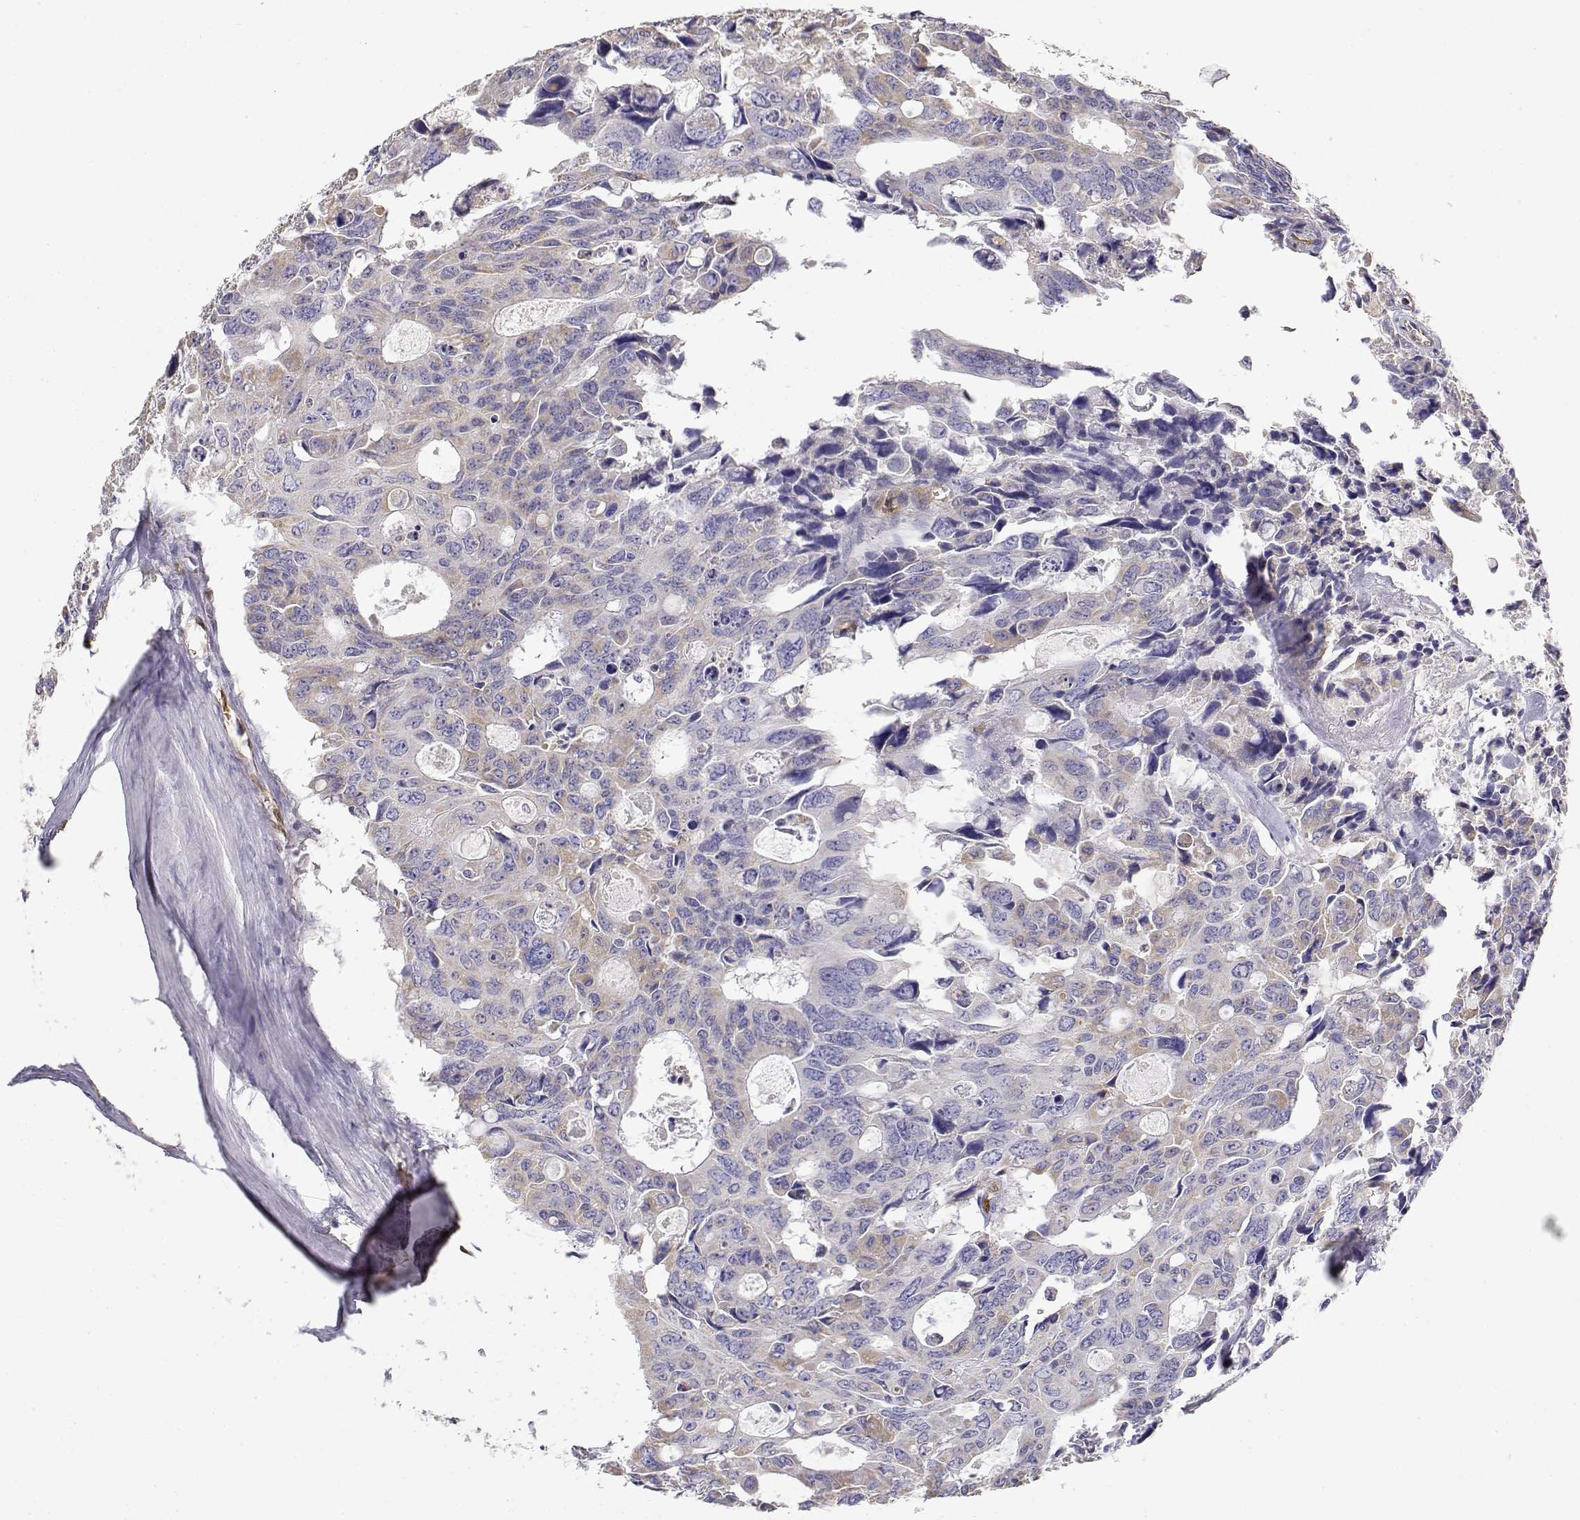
{"staining": {"intensity": "weak", "quantity": "25%-75%", "location": "cytoplasmic/membranous"}, "tissue": "colorectal cancer", "cell_type": "Tumor cells", "image_type": "cancer", "snomed": [{"axis": "morphology", "description": "Adenocarcinoma, NOS"}, {"axis": "topography", "description": "Rectum"}], "caption": "Human colorectal adenocarcinoma stained with a protein marker exhibits weak staining in tumor cells.", "gene": "ADA", "patient": {"sex": "male", "age": 76}}